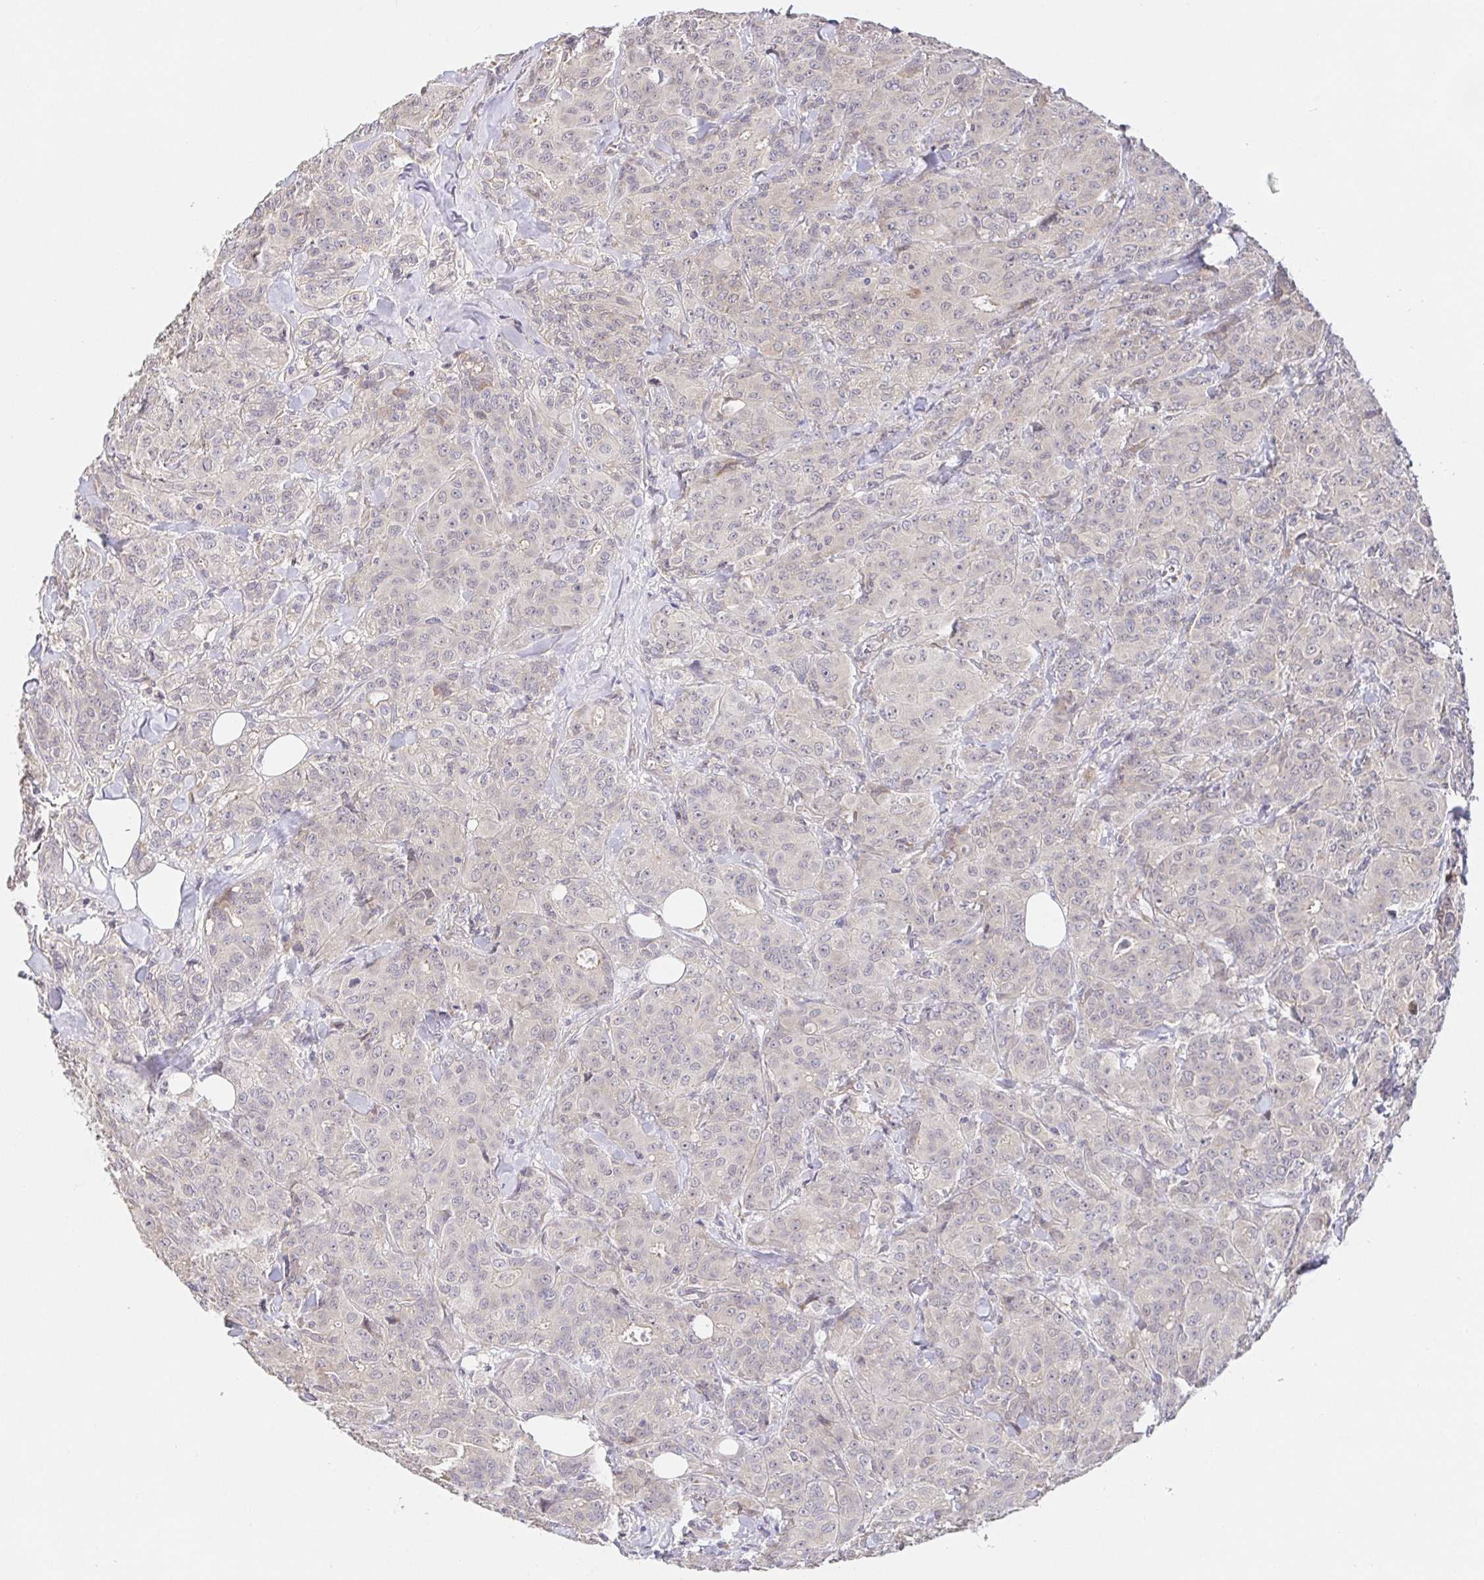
{"staining": {"intensity": "negative", "quantity": "none", "location": "none"}, "tissue": "breast cancer", "cell_type": "Tumor cells", "image_type": "cancer", "snomed": [{"axis": "morphology", "description": "Normal tissue, NOS"}, {"axis": "morphology", "description": "Duct carcinoma"}, {"axis": "topography", "description": "Breast"}], "caption": "High power microscopy image of an IHC histopathology image of intraductal carcinoma (breast), revealing no significant positivity in tumor cells.", "gene": "ZDHHC11", "patient": {"sex": "female", "age": 43}}